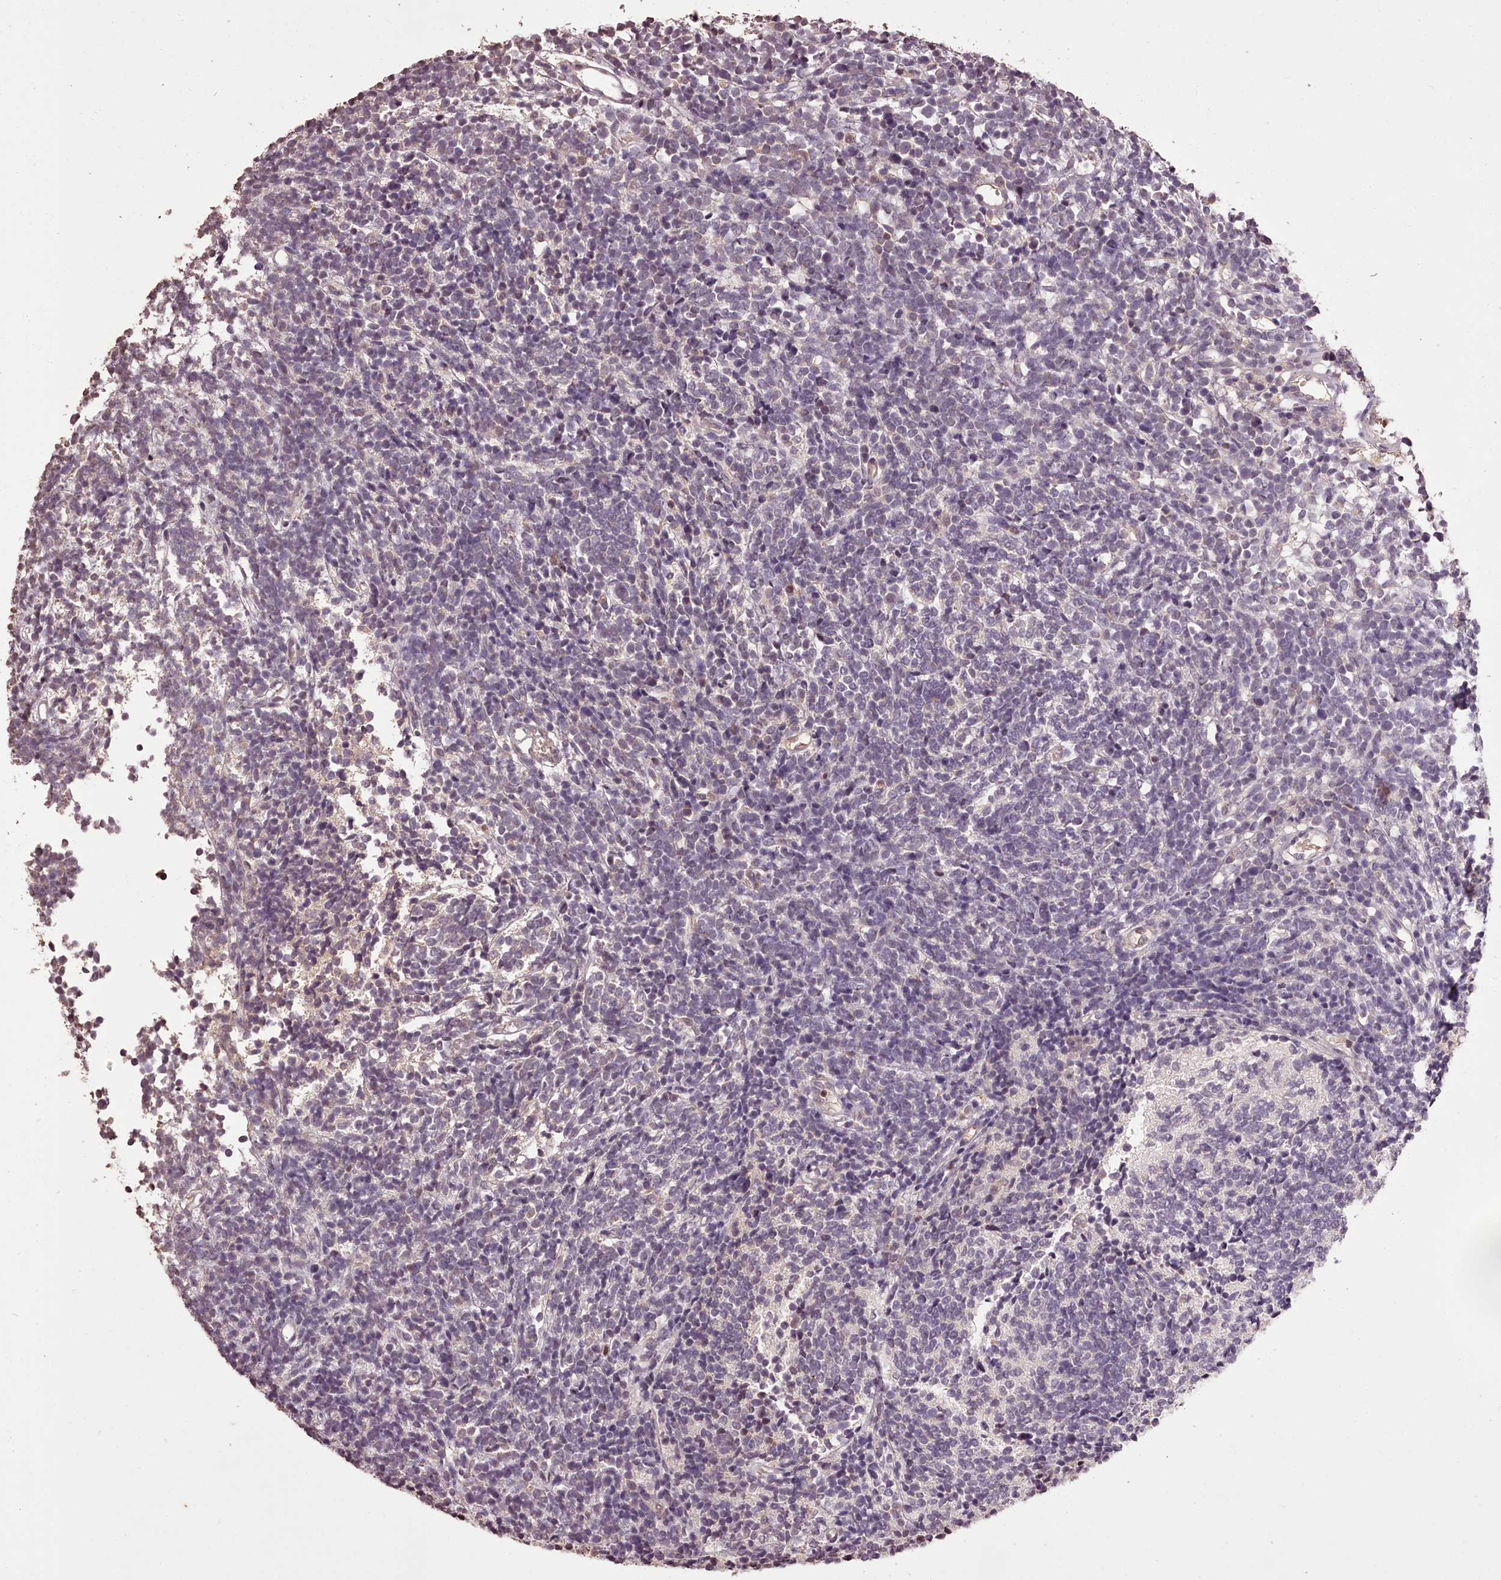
{"staining": {"intensity": "negative", "quantity": "none", "location": "none"}, "tissue": "glioma", "cell_type": "Tumor cells", "image_type": "cancer", "snomed": [{"axis": "morphology", "description": "Glioma, malignant, Low grade"}, {"axis": "topography", "description": "Brain"}], "caption": "IHC photomicrograph of neoplastic tissue: human glioma stained with DAB demonstrates no significant protein staining in tumor cells.", "gene": "NPRL2", "patient": {"sex": "female", "age": 1}}